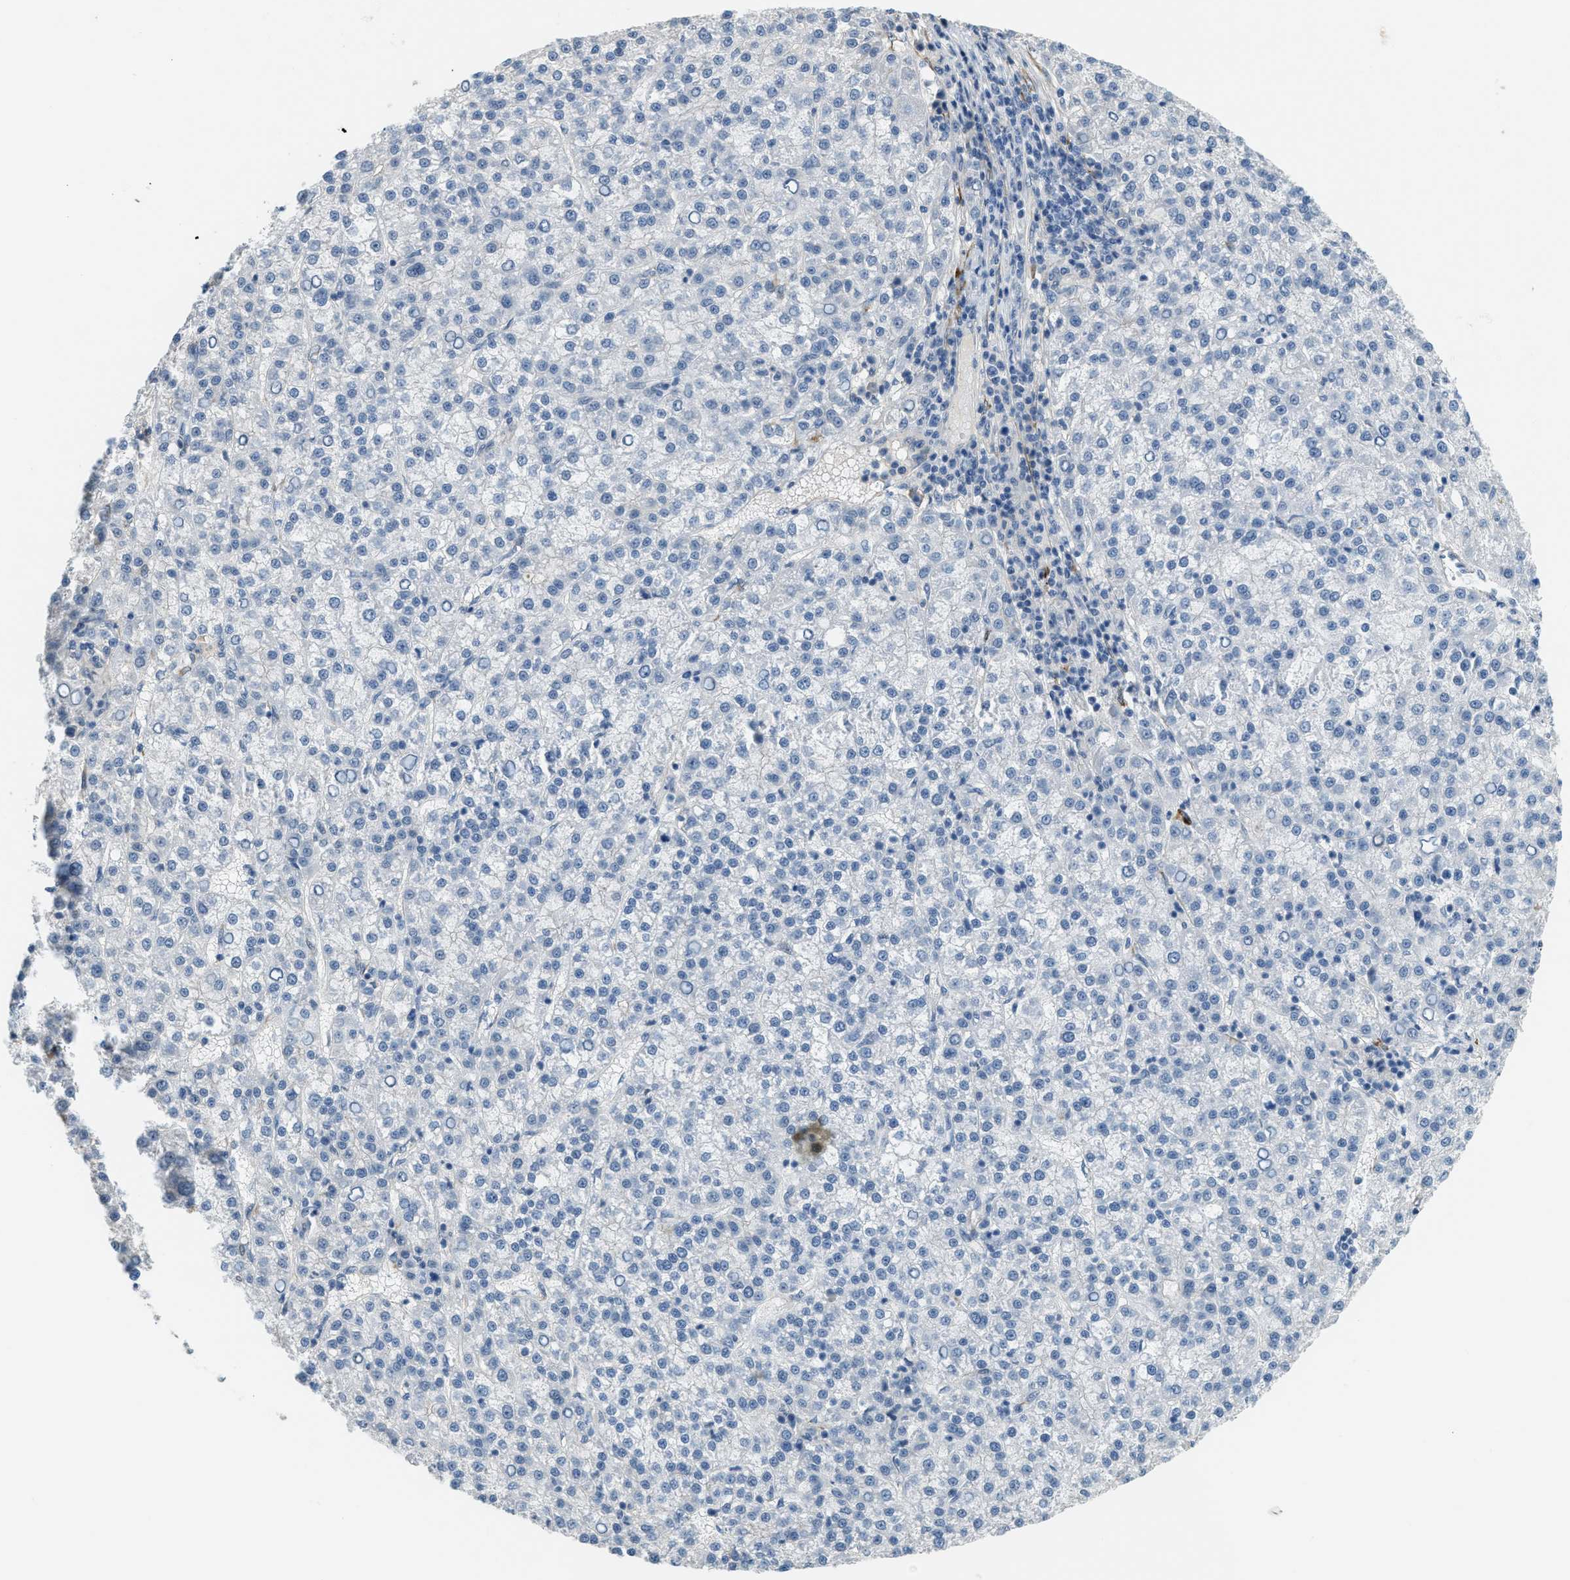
{"staining": {"intensity": "negative", "quantity": "none", "location": "none"}, "tissue": "liver cancer", "cell_type": "Tumor cells", "image_type": "cancer", "snomed": [{"axis": "morphology", "description": "Carcinoma, Hepatocellular, NOS"}, {"axis": "topography", "description": "Liver"}], "caption": "Immunohistochemistry (IHC) of human liver cancer (hepatocellular carcinoma) demonstrates no expression in tumor cells.", "gene": "TMEM154", "patient": {"sex": "female", "age": 58}}